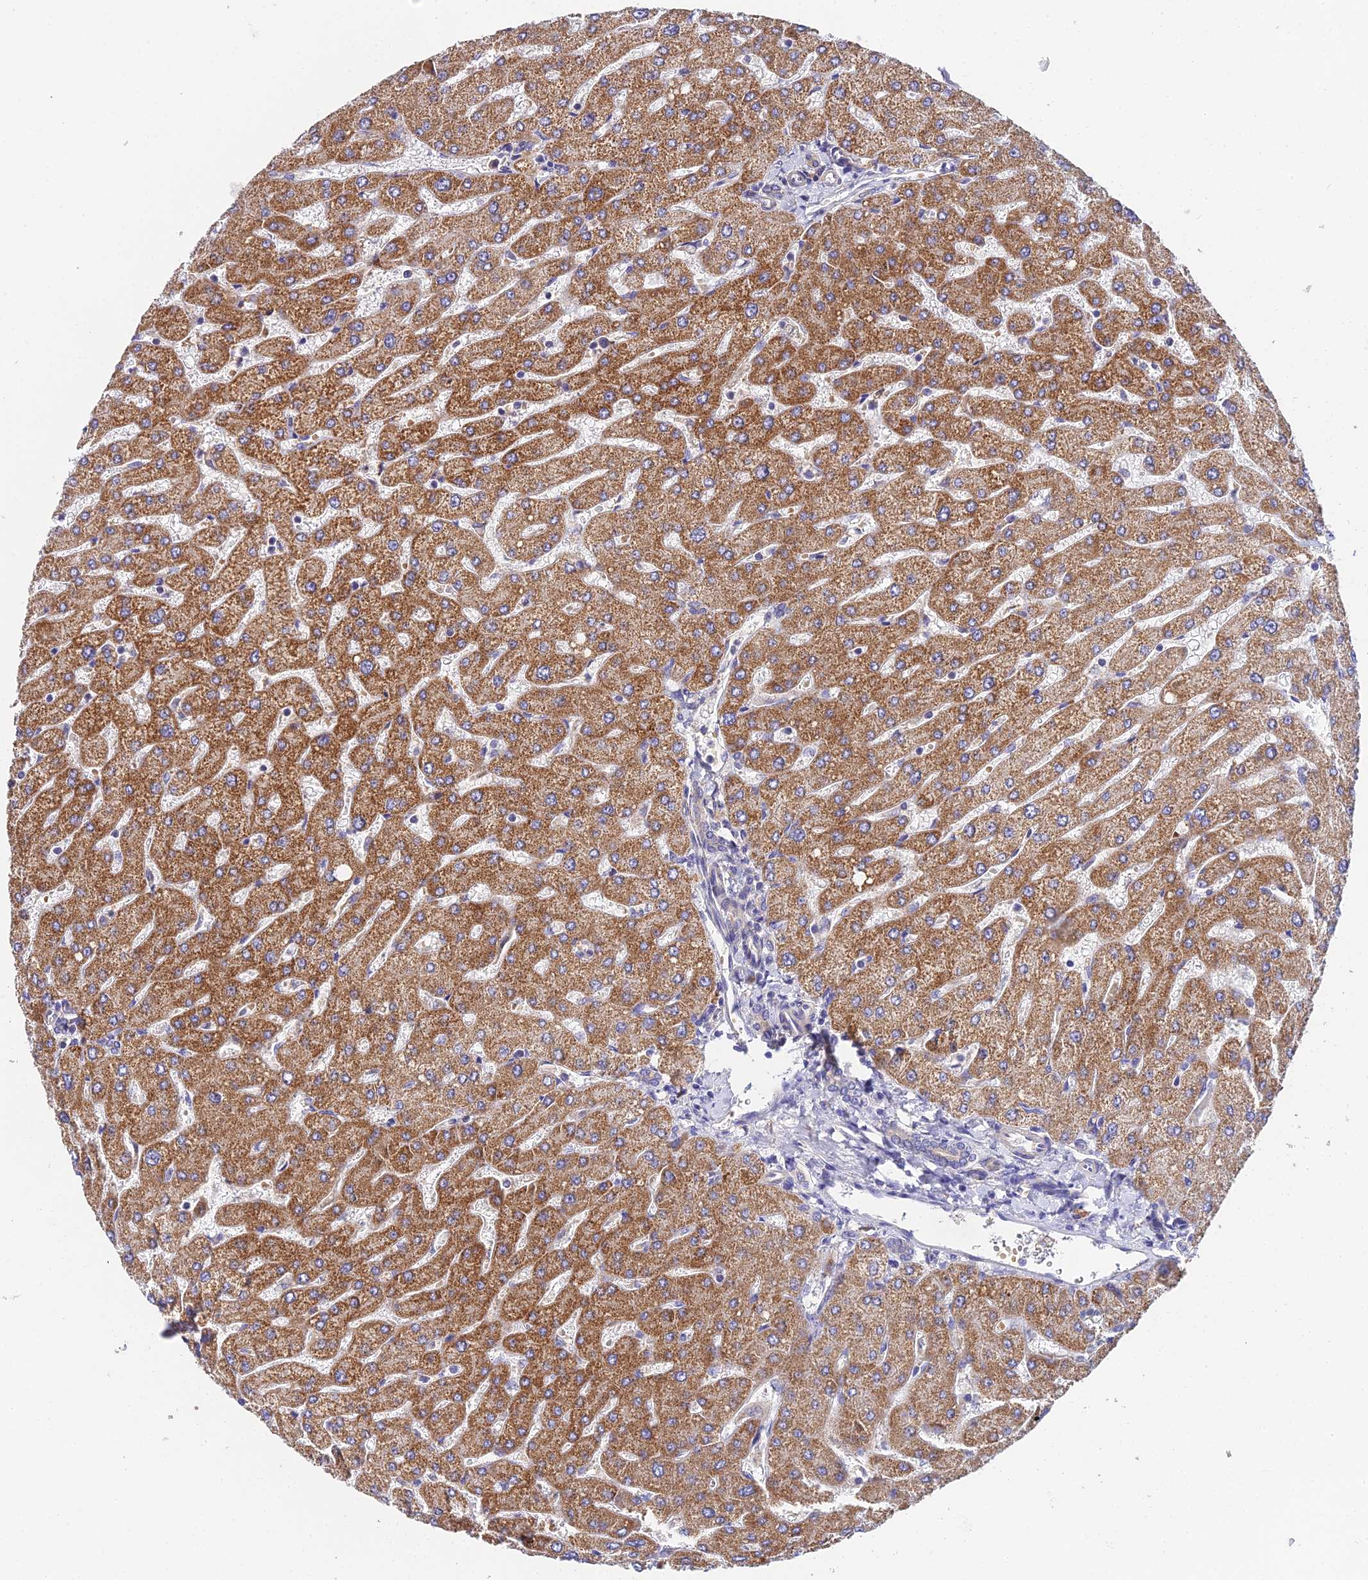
{"staining": {"intensity": "weak", "quantity": "25%-75%", "location": "cytoplasmic/membranous"}, "tissue": "liver", "cell_type": "Cholangiocytes", "image_type": "normal", "snomed": [{"axis": "morphology", "description": "Normal tissue, NOS"}, {"axis": "topography", "description": "Liver"}], "caption": "Approximately 25%-75% of cholangiocytes in benign human liver reveal weak cytoplasmic/membranous protein expression as visualized by brown immunohistochemical staining.", "gene": "ZBED8", "patient": {"sex": "male", "age": 55}}